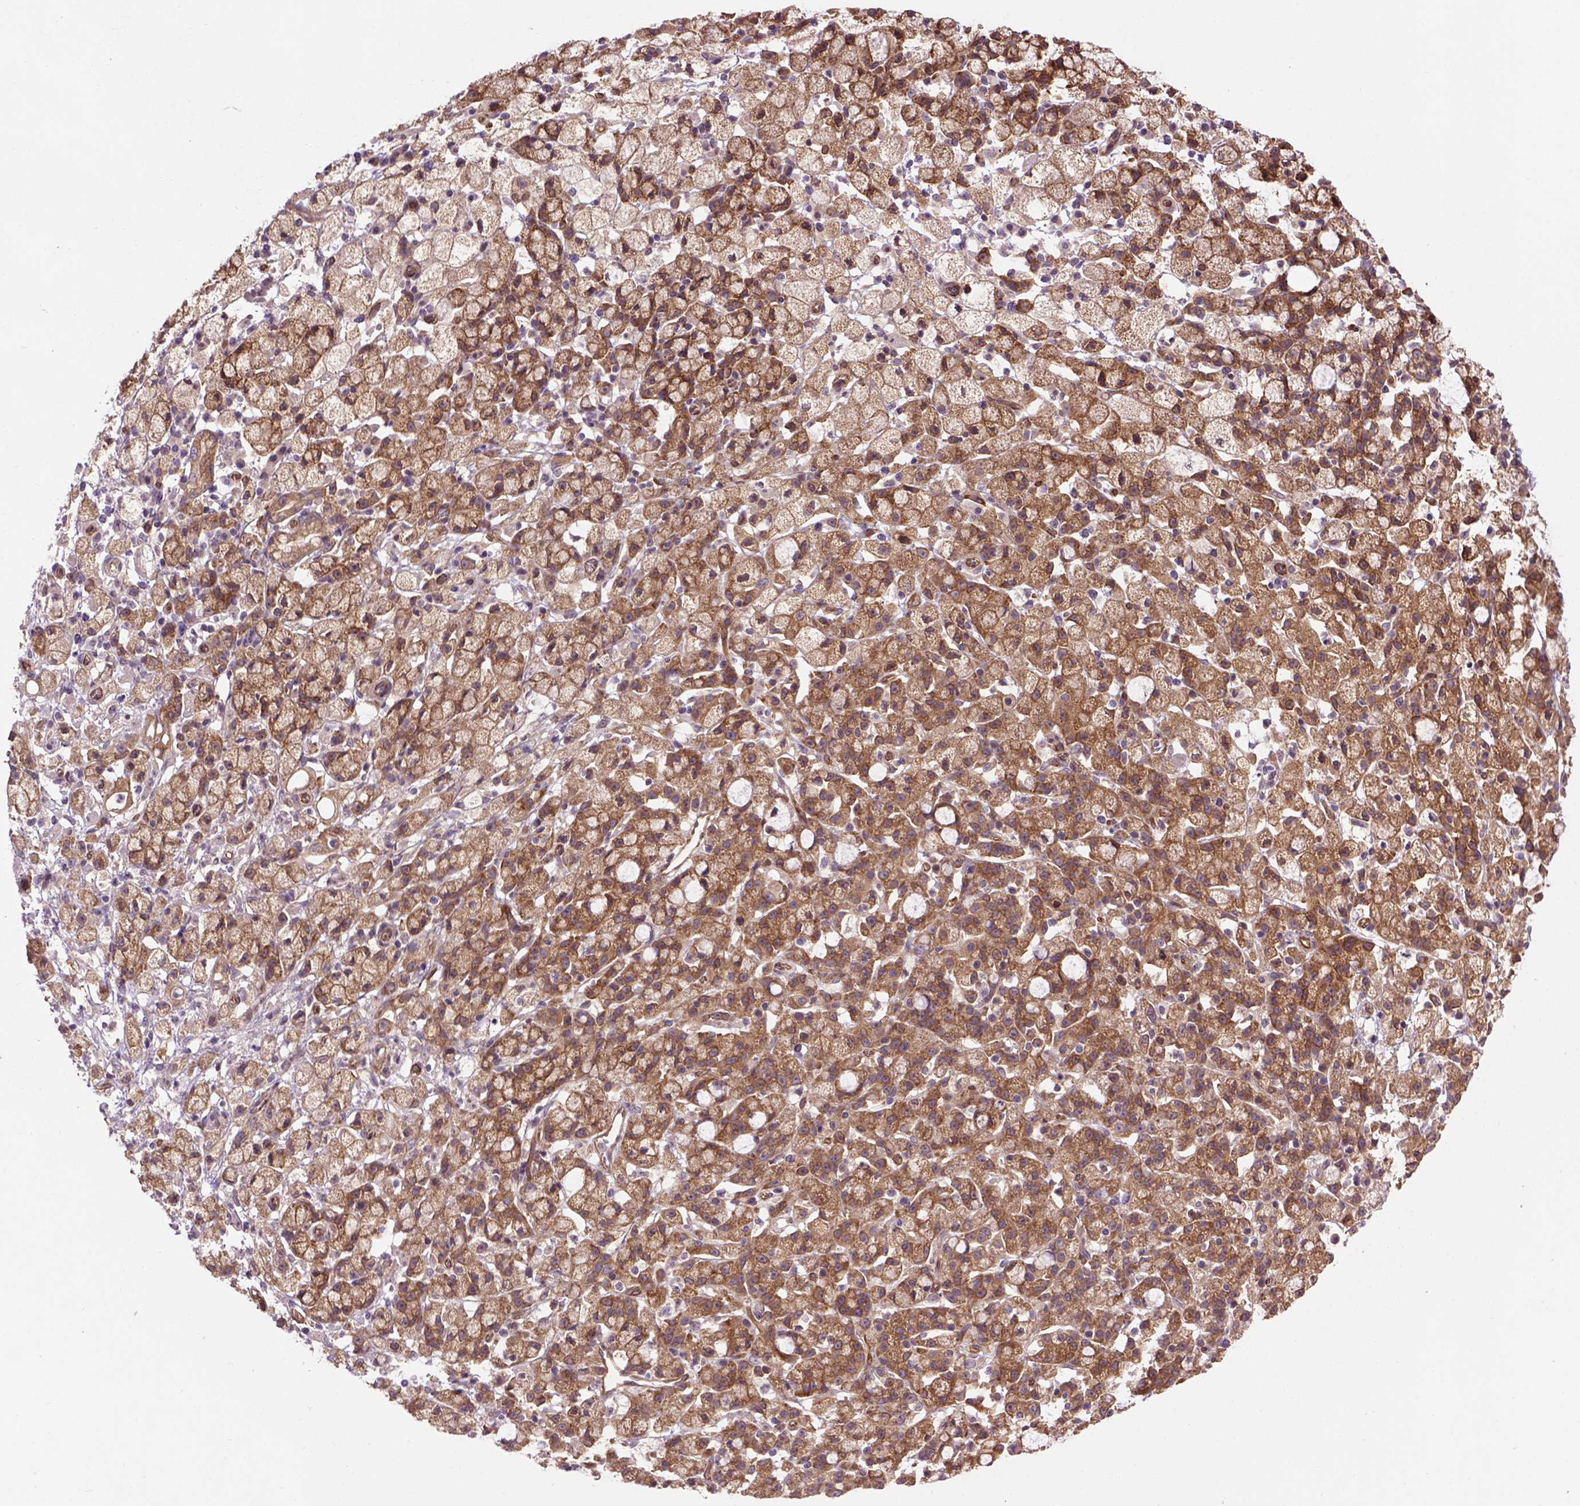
{"staining": {"intensity": "moderate", "quantity": ">75%", "location": "cytoplasmic/membranous"}, "tissue": "stomach cancer", "cell_type": "Tumor cells", "image_type": "cancer", "snomed": [{"axis": "morphology", "description": "Adenocarcinoma, NOS"}, {"axis": "topography", "description": "Stomach"}], "caption": "Approximately >75% of tumor cells in human adenocarcinoma (stomach) exhibit moderate cytoplasmic/membranous protein staining as visualized by brown immunohistochemical staining.", "gene": "CASKIN2", "patient": {"sex": "male", "age": 58}}